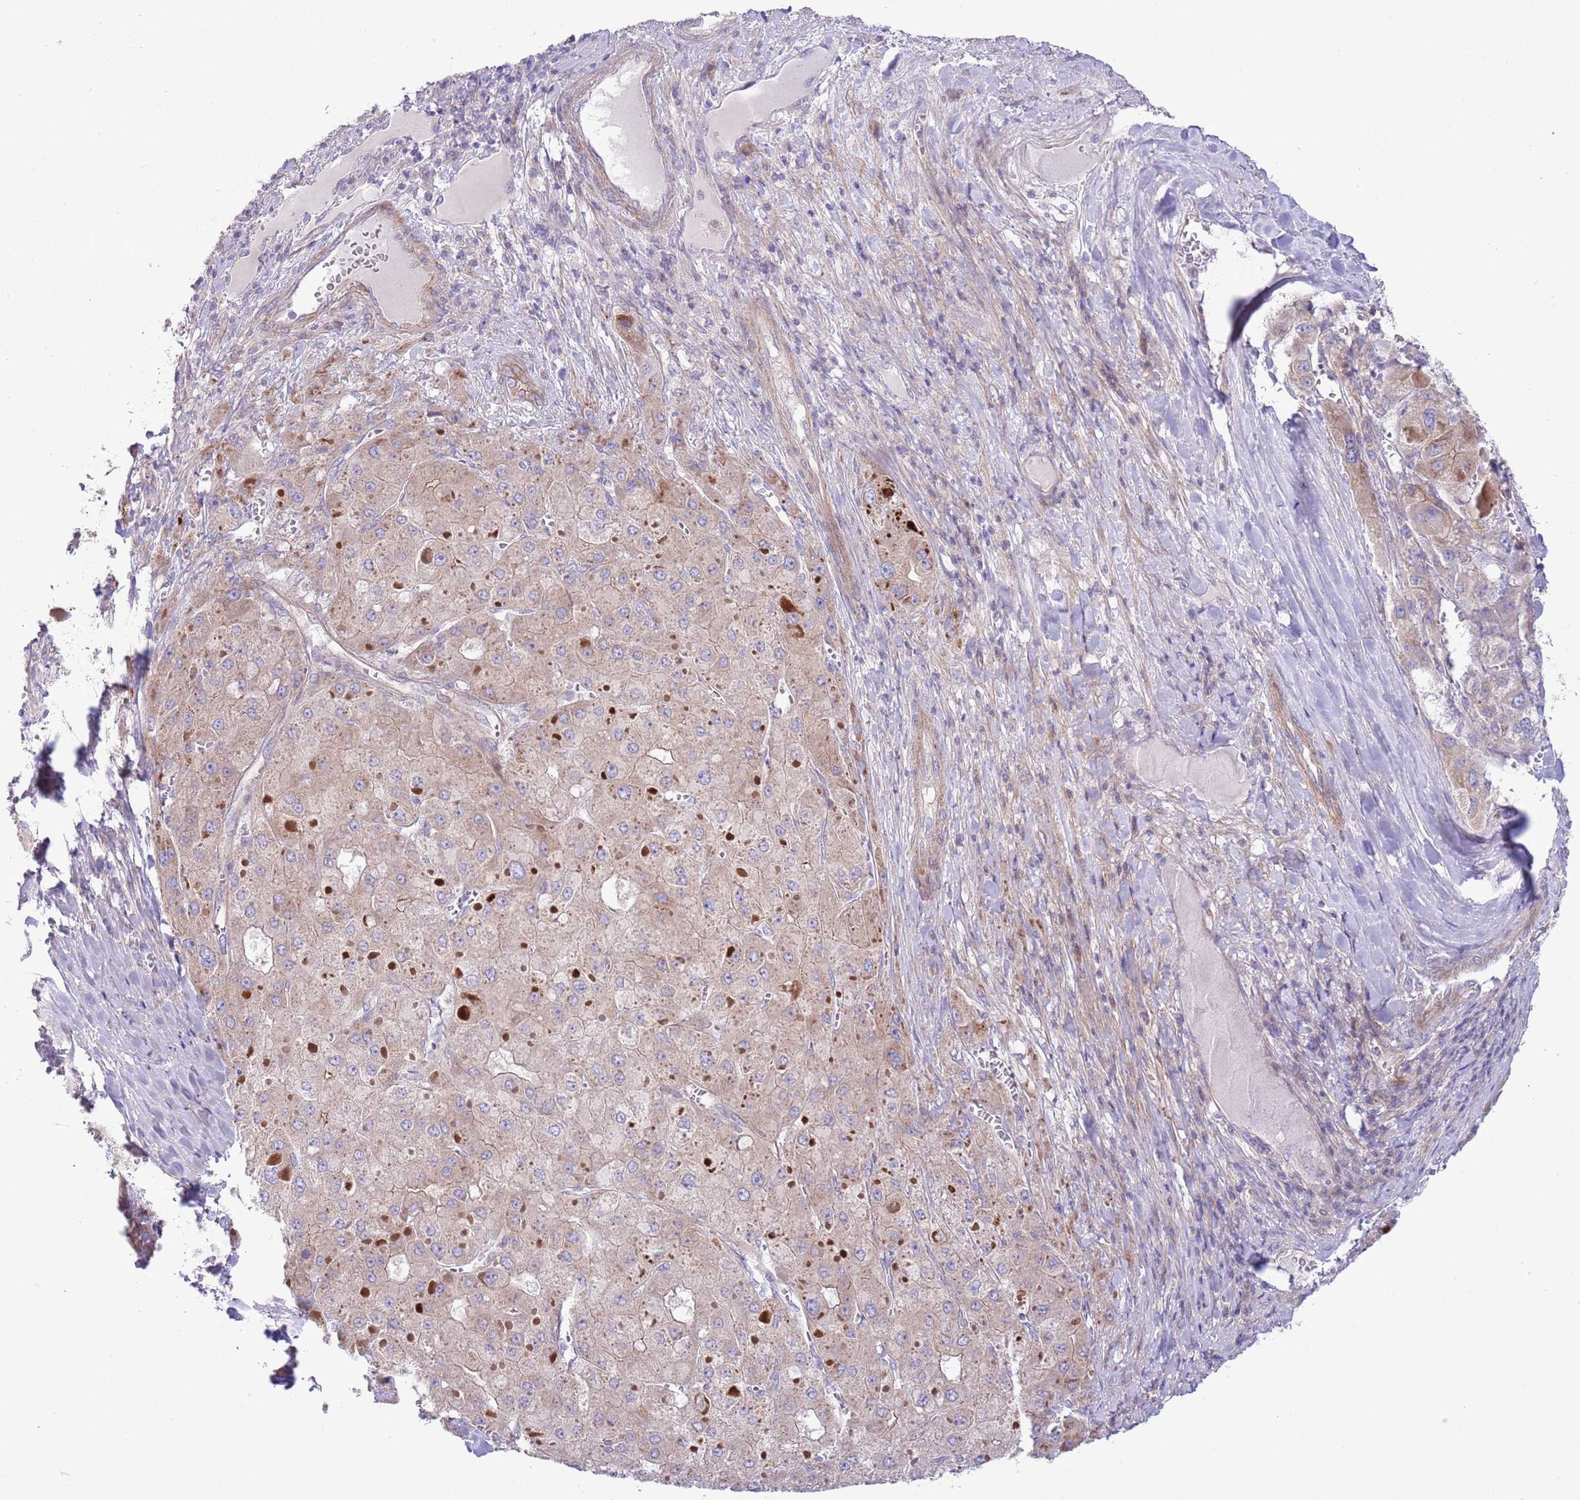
{"staining": {"intensity": "moderate", "quantity": "25%-75%", "location": "cytoplasmic/membranous"}, "tissue": "liver cancer", "cell_type": "Tumor cells", "image_type": "cancer", "snomed": [{"axis": "morphology", "description": "Carcinoma, Hepatocellular, NOS"}, {"axis": "topography", "description": "Liver"}], "caption": "DAB (3,3'-diaminobenzidine) immunohistochemical staining of human liver hepatocellular carcinoma reveals moderate cytoplasmic/membranous protein positivity in approximately 25%-75% of tumor cells.", "gene": "TOMM5", "patient": {"sex": "female", "age": 73}}